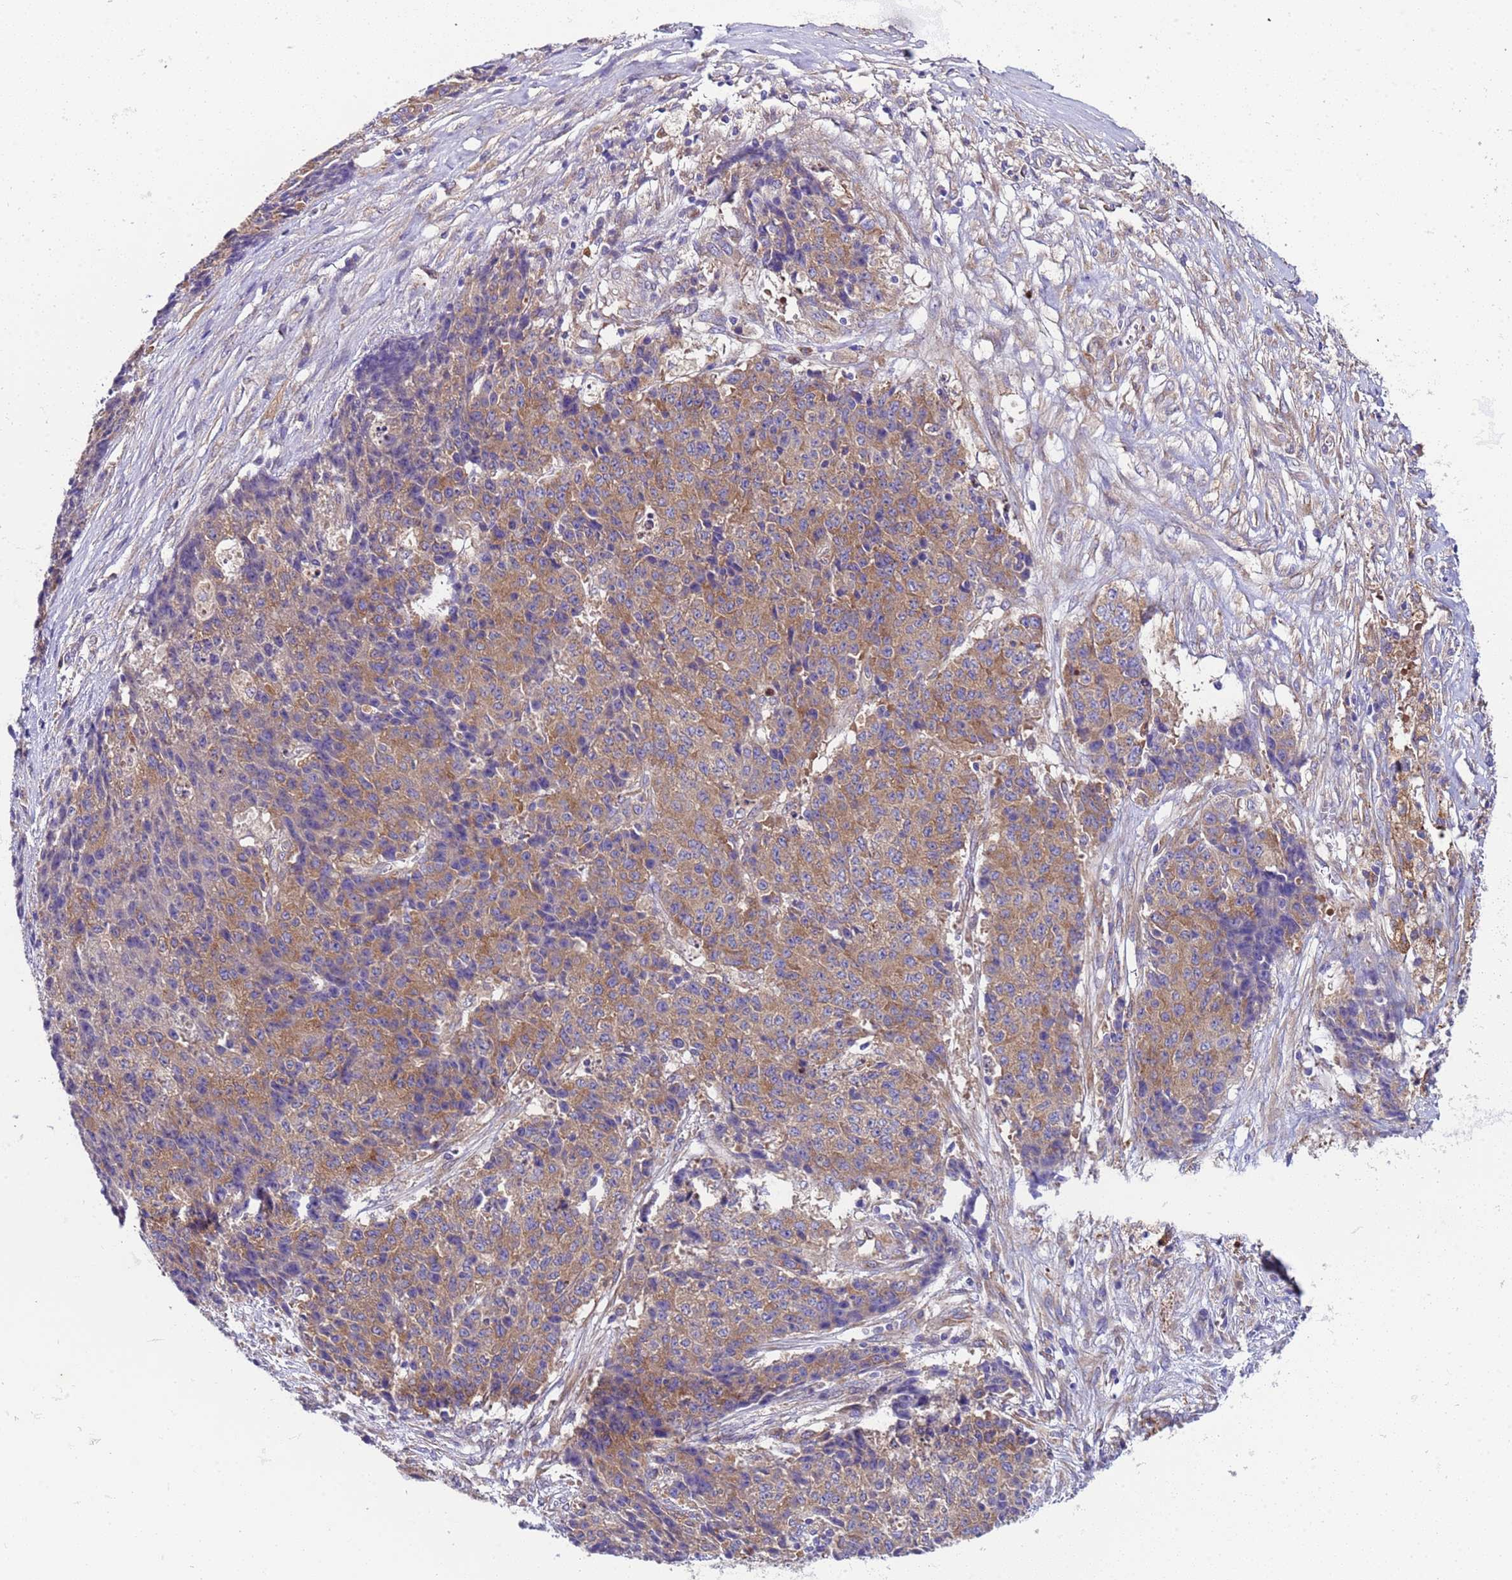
{"staining": {"intensity": "moderate", "quantity": ">75%", "location": "cytoplasmic/membranous"}, "tissue": "ovarian cancer", "cell_type": "Tumor cells", "image_type": "cancer", "snomed": [{"axis": "morphology", "description": "Carcinoma, endometroid"}, {"axis": "topography", "description": "Ovary"}], "caption": "Ovarian cancer (endometroid carcinoma) stained for a protein (brown) demonstrates moderate cytoplasmic/membranous positive staining in about >75% of tumor cells.", "gene": "PAQR7", "patient": {"sex": "female", "age": 42}}